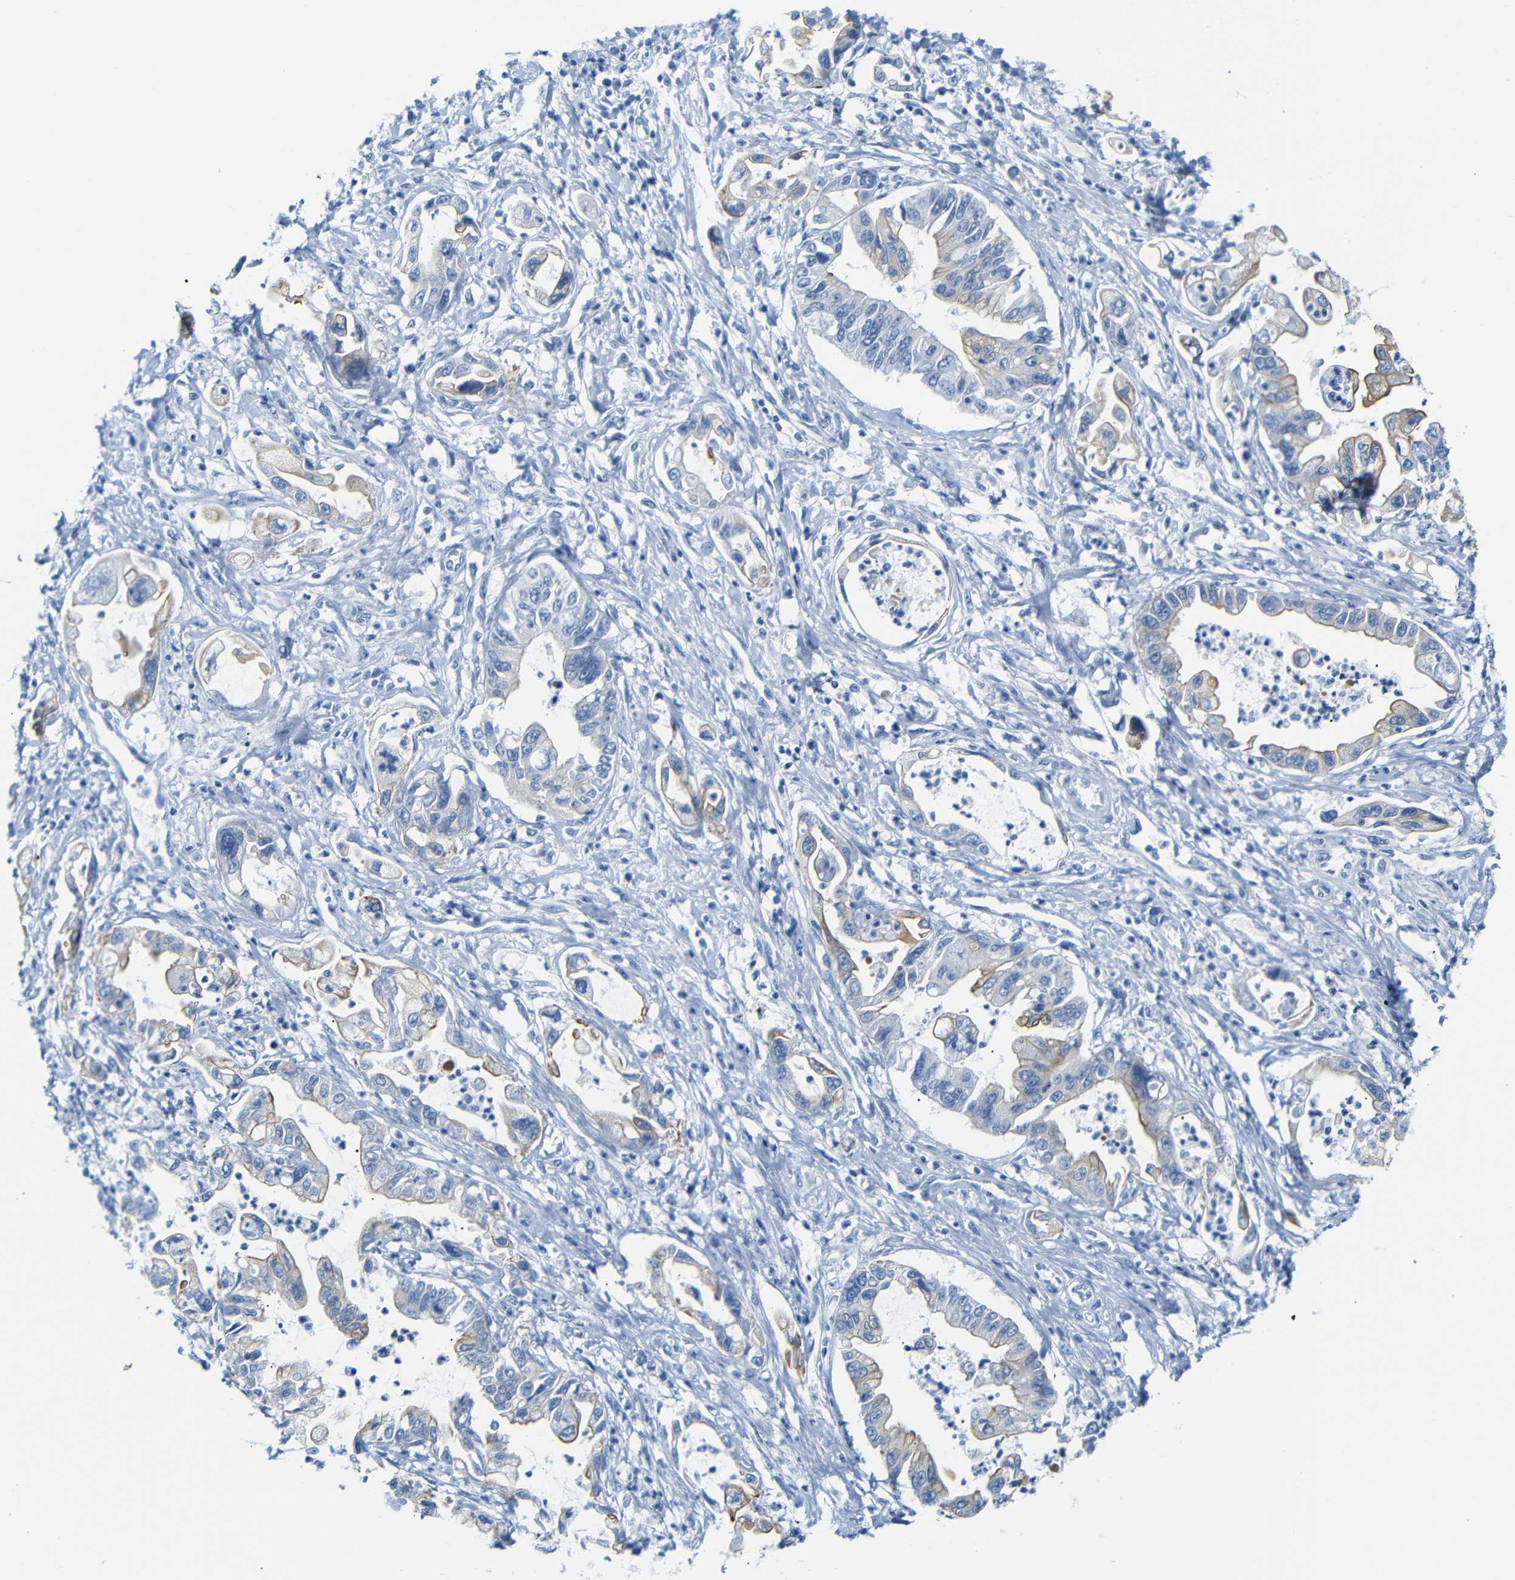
{"staining": {"intensity": "weak", "quantity": "25%-75%", "location": "cytoplasmic/membranous"}, "tissue": "pancreatic cancer", "cell_type": "Tumor cells", "image_type": "cancer", "snomed": [{"axis": "morphology", "description": "Adenocarcinoma, NOS"}, {"axis": "topography", "description": "Pancreas"}], "caption": "Adenocarcinoma (pancreatic) stained for a protein demonstrates weak cytoplasmic/membranous positivity in tumor cells.", "gene": "DYNAP", "patient": {"sex": "male", "age": 56}}